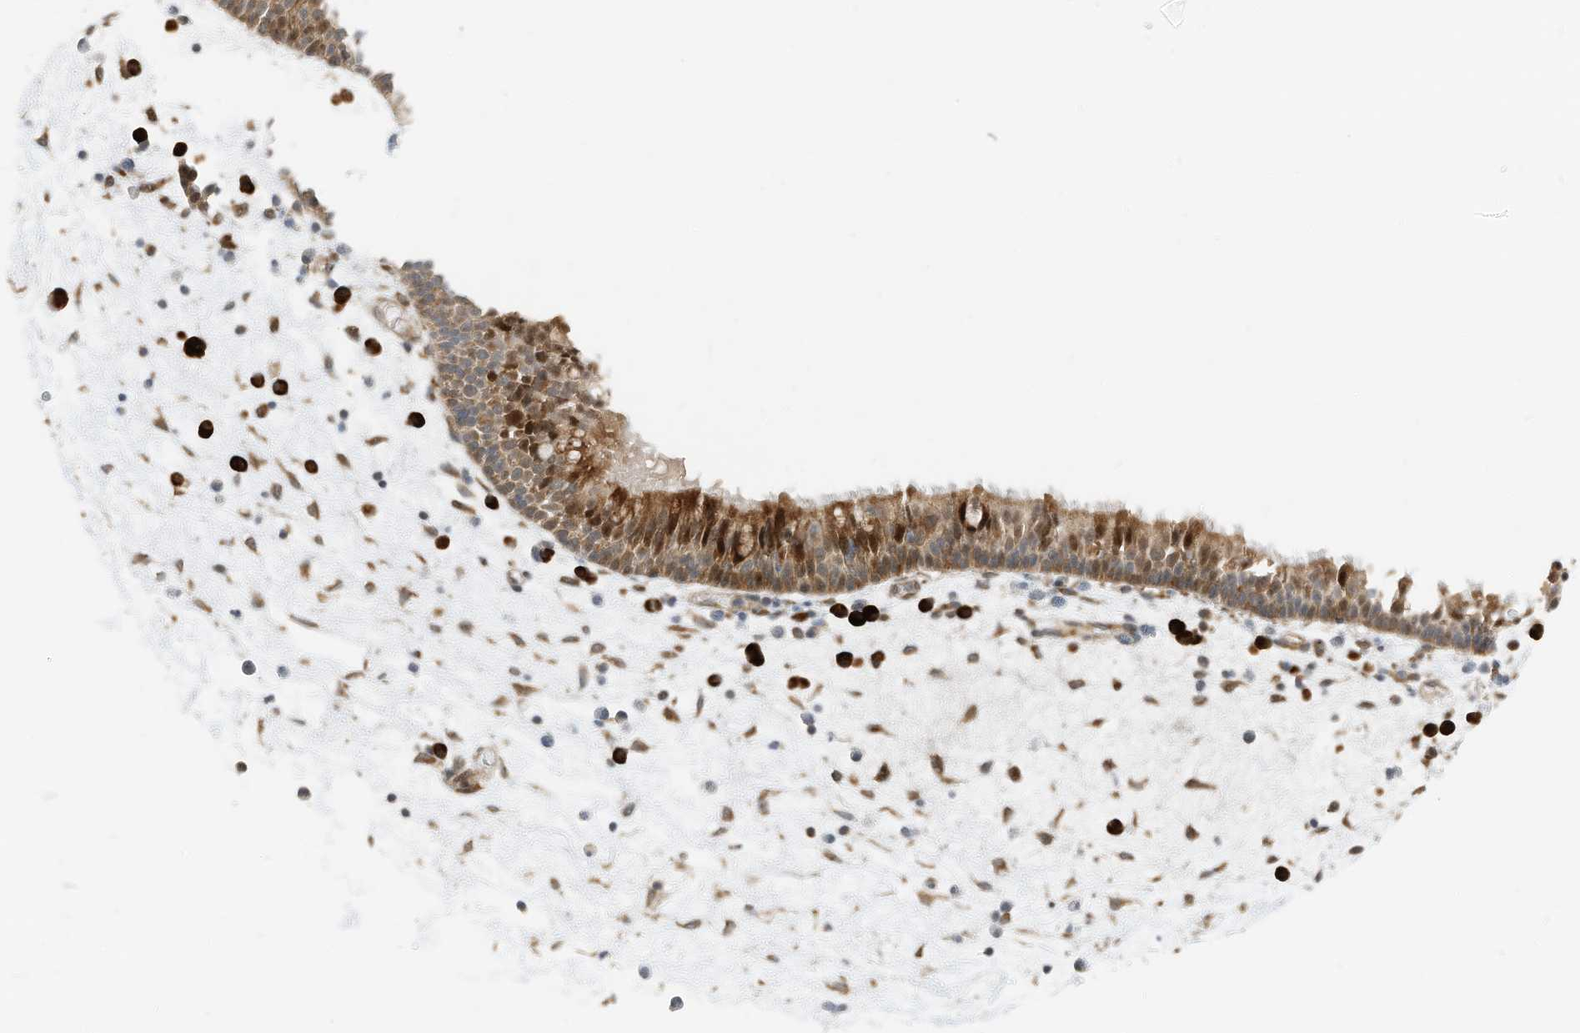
{"staining": {"intensity": "strong", "quantity": "25%-75%", "location": "cytoplasmic/membranous,nuclear"}, "tissue": "nasopharynx", "cell_type": "Respiratory epithelial cells", "image_type": "normal", "snomed": [{"axis": "morphology", "description": "Normal tissue, NOS"}, {"axis": "morphology", "description": "Inflammation, NOS"}, {"axis": "morphology", "description": "Malignant melanoma, Metastatic site"}, {"axis": "topography", "description": "Nasopharynx"}], "caption": "Human nasopharynx stained with a brown dye reveals strong cytoplasmic/membranous,nuclear positive positivity in about 25%-75% of respiratory epithelial cells.", "gene": "RMND1", "patient": {"sex": "male", "age": 70}}